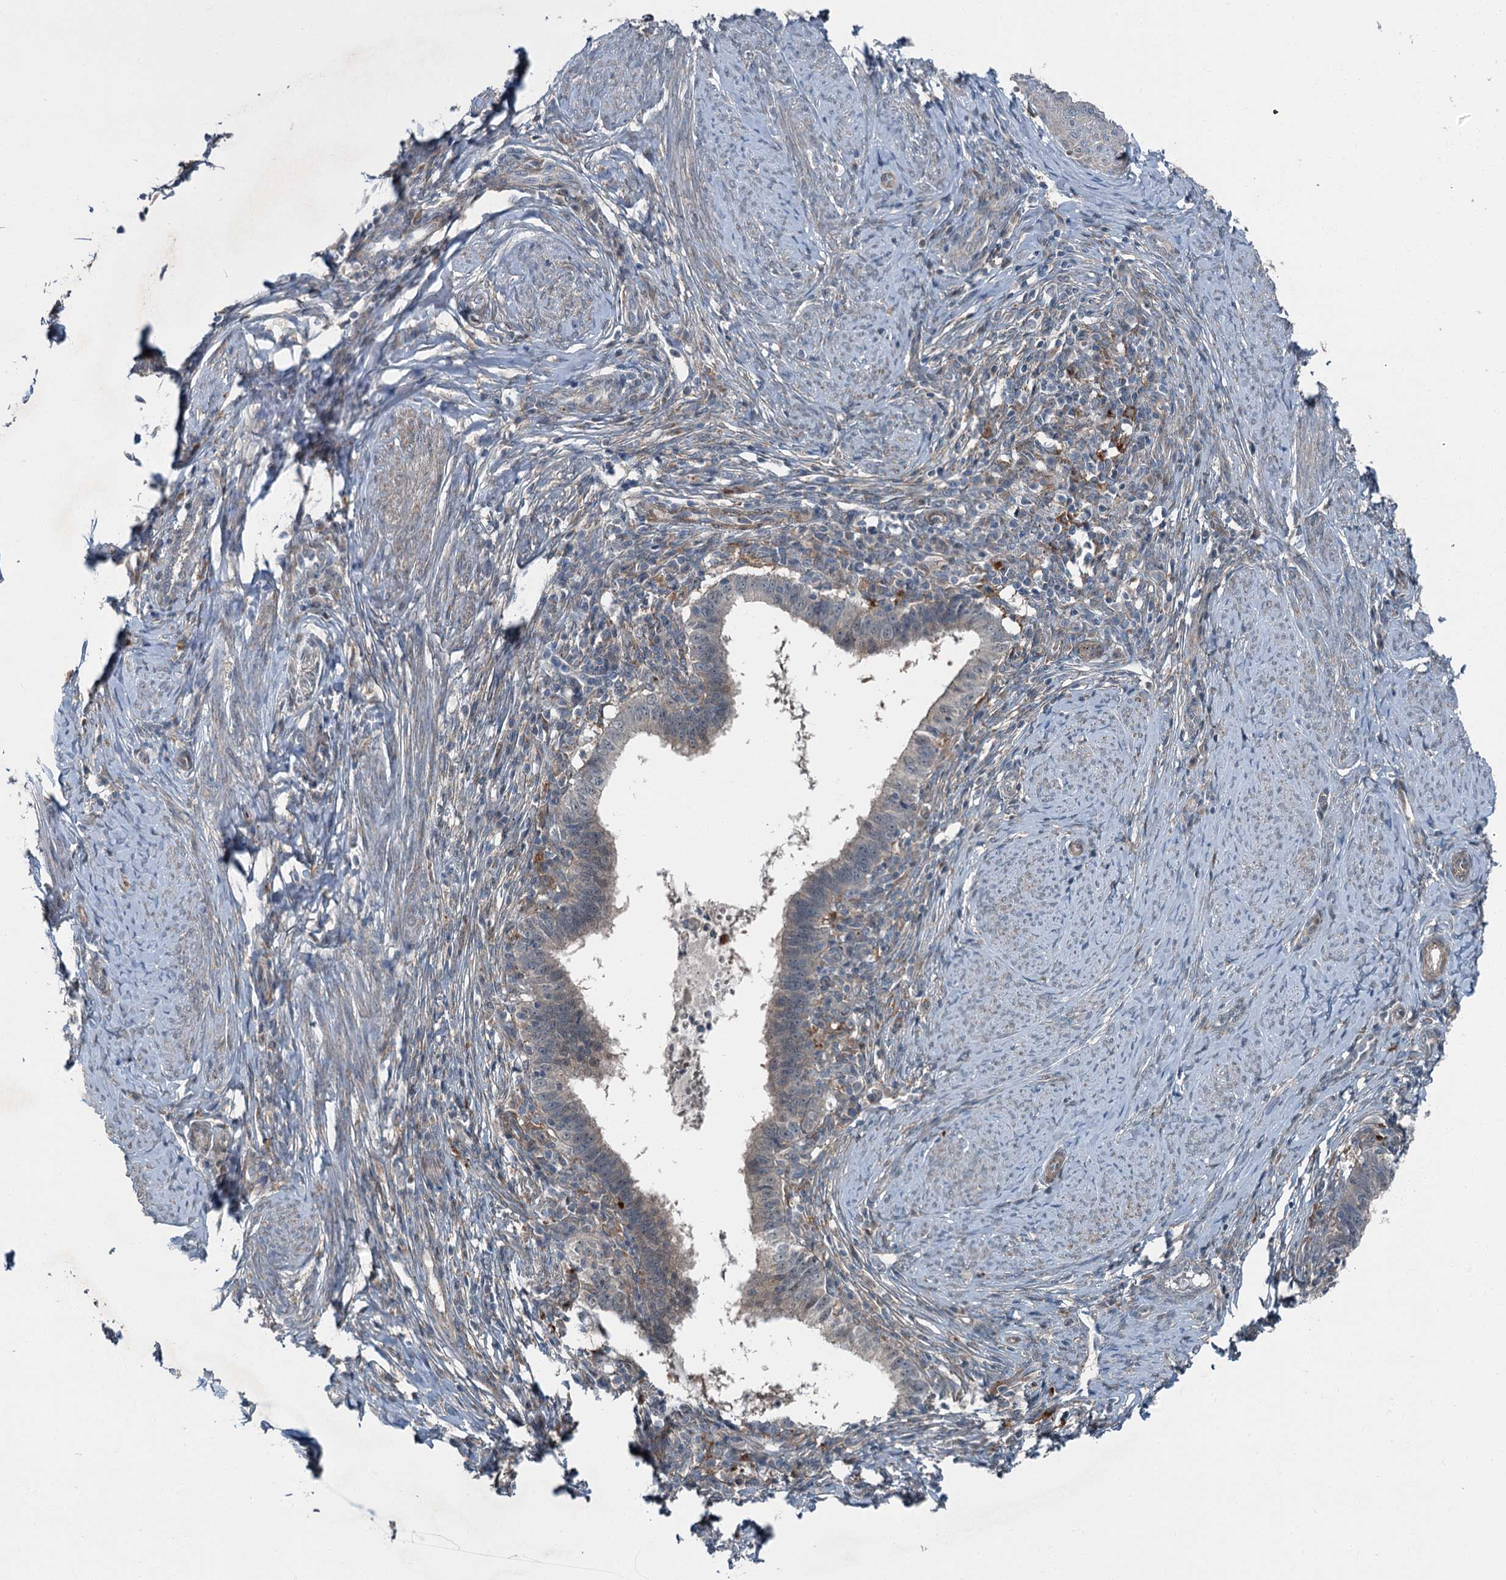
{"staining": {"intensity": "weak", "quantity": "<25%", "location": "cytoplasmic/membranous"}, "tissue": "cervical cancer", "cell_type": "Tumor cells", "image_type": "cancer", "snomed": [{"axis": "morphology", "description": "Adenocarcinoma, NOS"}, {"axis": "topography", "description": "Cervix"}], "caption": "Tumor cells show no significant protein positivity in cervical cancer (adenocarcinoma). (DAB (3,3'-diaminobenzidine) immunohistochemistry (IHC) visualized using brightfield microscopy, high magnification).", "gene": "AXL", "patient": {"sex": "female", "age": 36}}